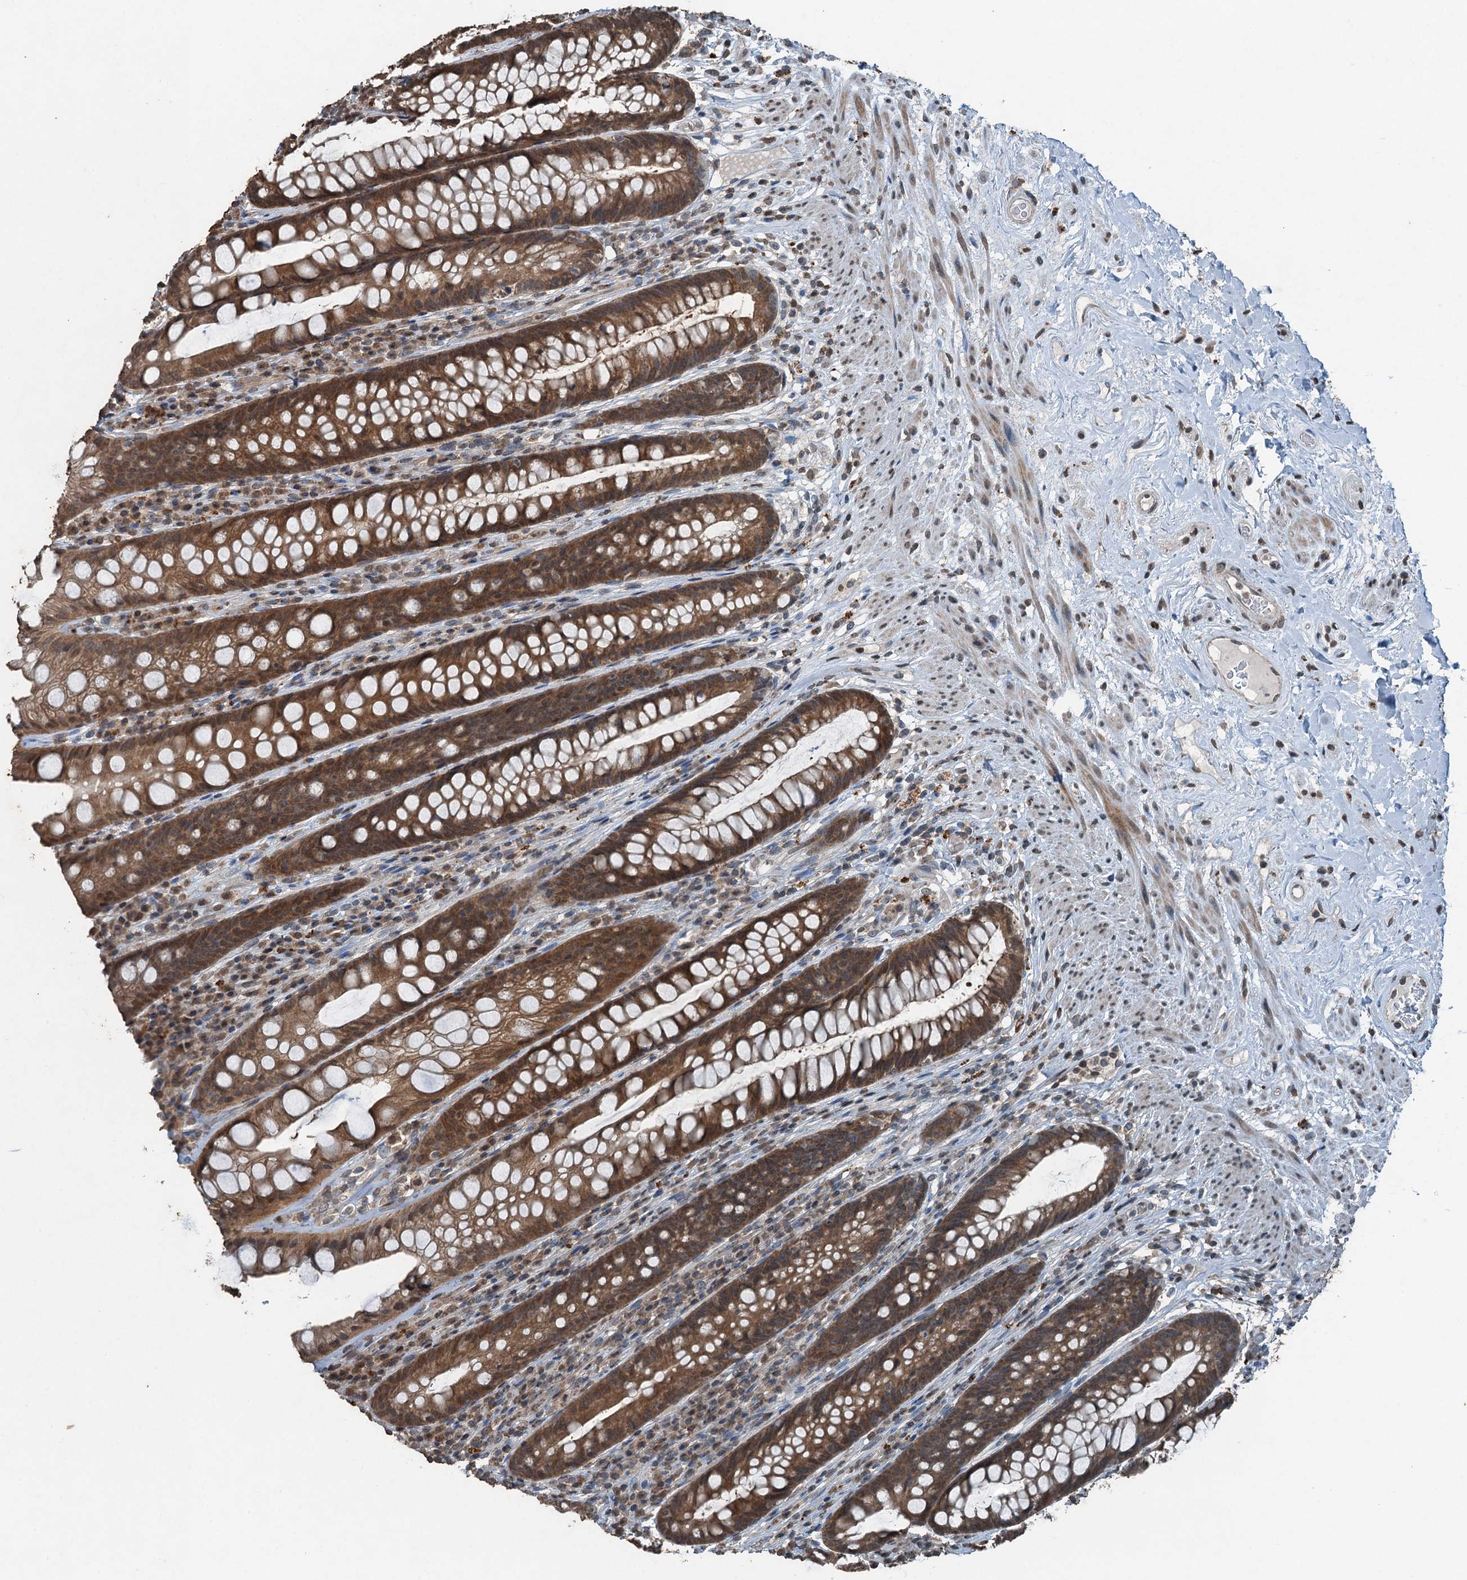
{"staining": {"intensity": "moderate", "quantity": ">75%", "location": "cytoplasmic/membranous,nuclear"}, "tissue": "rectum", "cell_type": "Glandular cells", "image_type": "normal", "snomed": [{"axis": "morphology", "description": "Normal tissue, NOS"}, {"axis": "topography", "description": "Rectum"}], "caption": "Protein staining shows moderate cytoplasmic/membranous,nuclear expression in about >75% of glandular cells in benign rectum. Immunohistochemistry stains the protein of interest in brown and the nuclei are stained blue.", "gene": "TCTN1", "patient": {"sex": "male", "age": 74}}